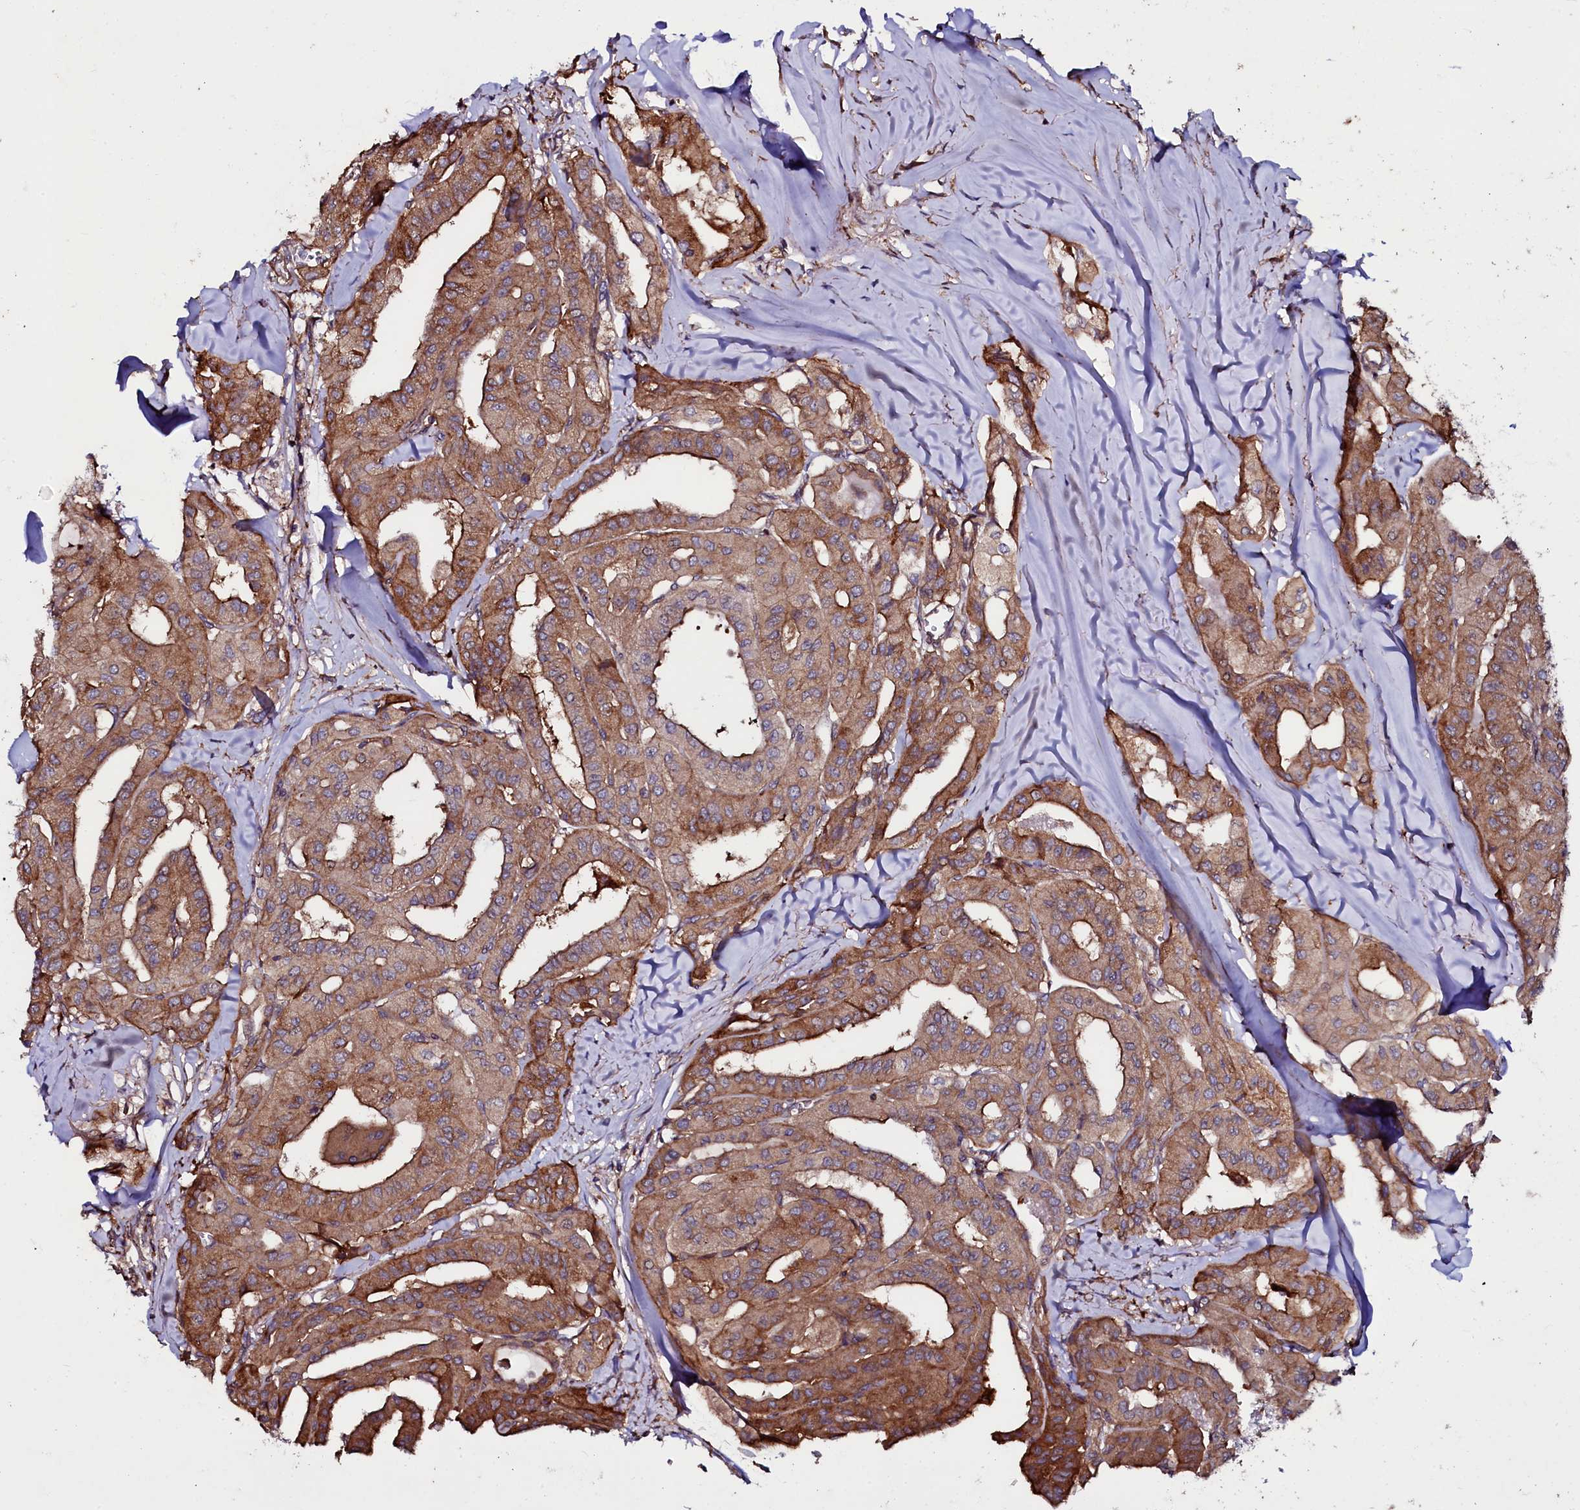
{"staining": {"intensity": "moderate", "quantity": ">75%", "location": "cytoplasmic/membranous"}, "tissue": "thyroid cancer", "cell_type": "Tumor cells", "image_type": "cancer", "snomed": [{"axis": "morphology", "description": "Papillary adenocarcinoma, NOS"}, {"axis": "topography", "description": "Thyroid gland"}], "caption": "The histopathology image displays a brown stain indicating the presence of a protein in the cytoplasmic/membranous of tumor cells in thyroid cancer (papillary adenocarcinoma). (DAB (3,3'-diaminobenzidine) IHC with brightfield microscopy, high magnification).", "gene": "USPL1", "patient": {"sex": "female", "age": 59}}